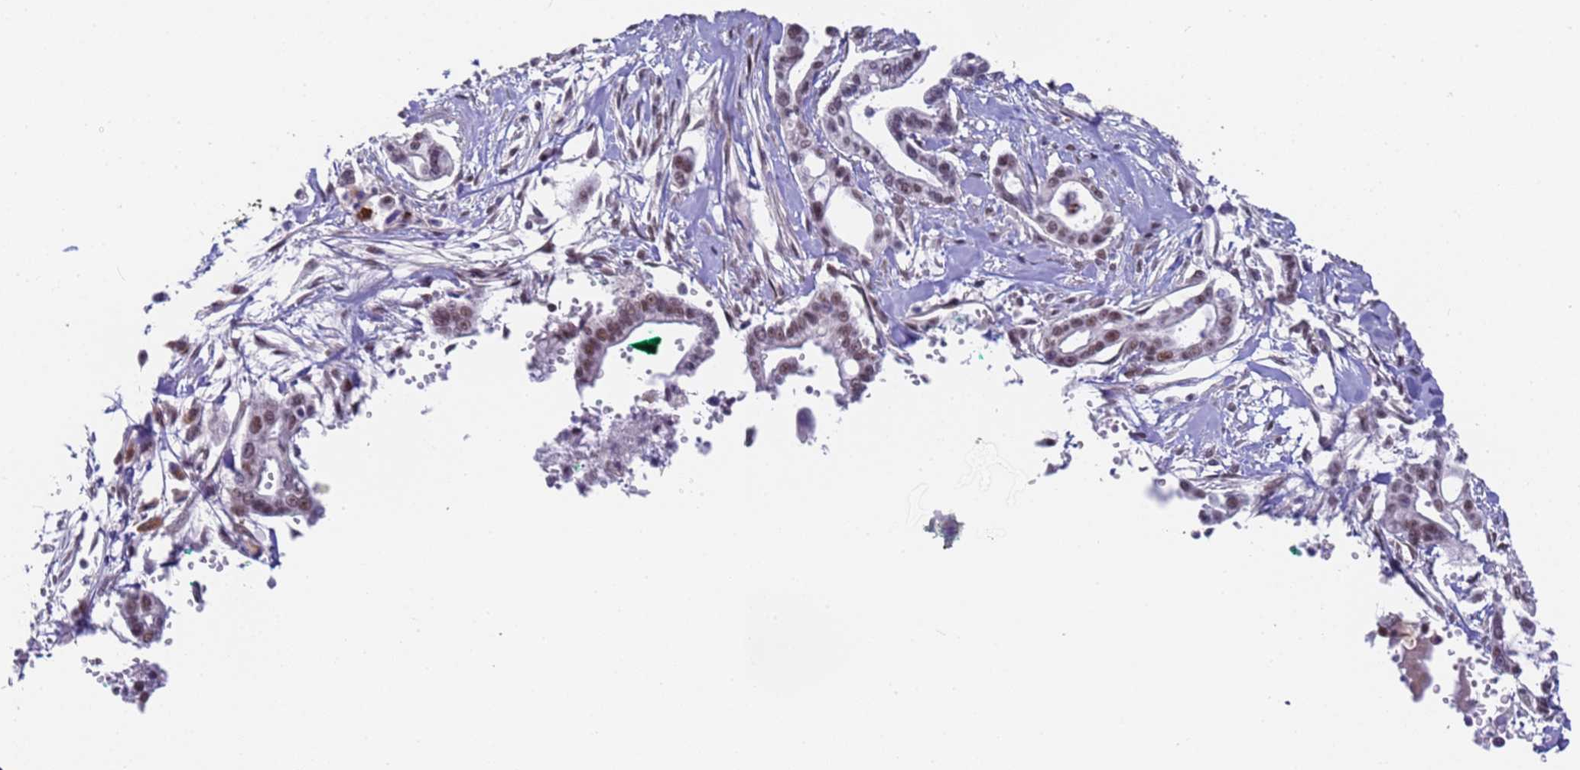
{"staining": {"intensity": "weak", "quantity": ">75%", "location": "nuclear"}, "tissue": "pancreatic cancer", "cell_type": "Tumor cells", "image_type": "cancer", "snomed": [{"axis": "morphology", "description": "Adenocarcinoma, NOS"}, {"axis": "topography", "description": "Pancreas"}], "caption": "Immunohistochemical staining of pancreatic adenocarcinoma demonstrates low levels of weak nuclear protein staining in approximately >75% of tumor cells.", "gene": "FNBP4", "patient": {"sex": "male", "age": 68}}